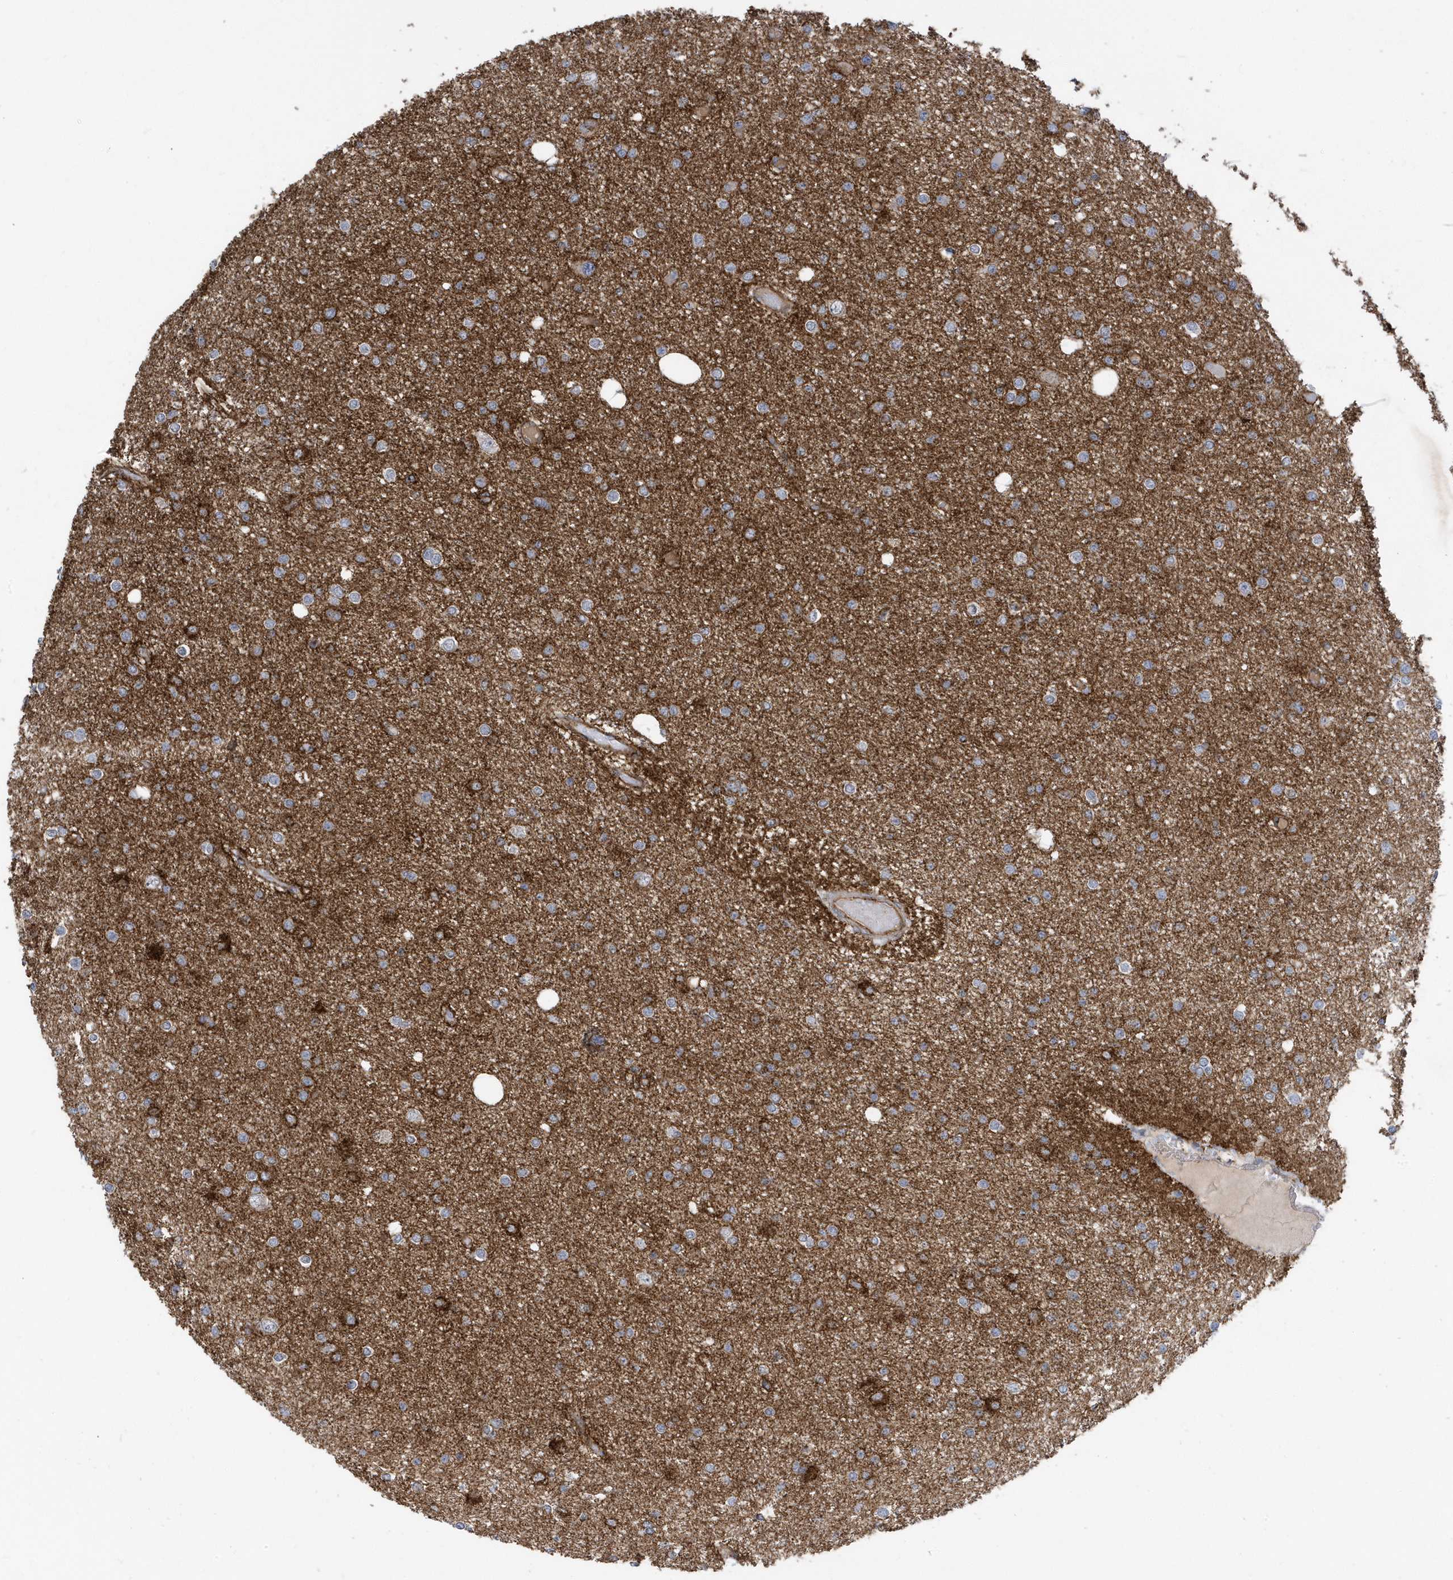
{"staining": {"intensity": "negative", "quantity": "none", "location": "none"}, "tissue": "glioma", "cell_type": "Tumor cells", "image_type": "cancer", "snomed": [{"axis": "morphology", "description": "Glioma, malignant, Low grade"}, {"axis": "topography", "description": "Brain"}], "caption": "A histopathology image of human malignant glioma (low-grade) is negative for staining in tumor cells. (DAB IHC with hematoxylin counter stain).", "gene": "HRH4", "patient": {"sex": "female", "age": 22}}